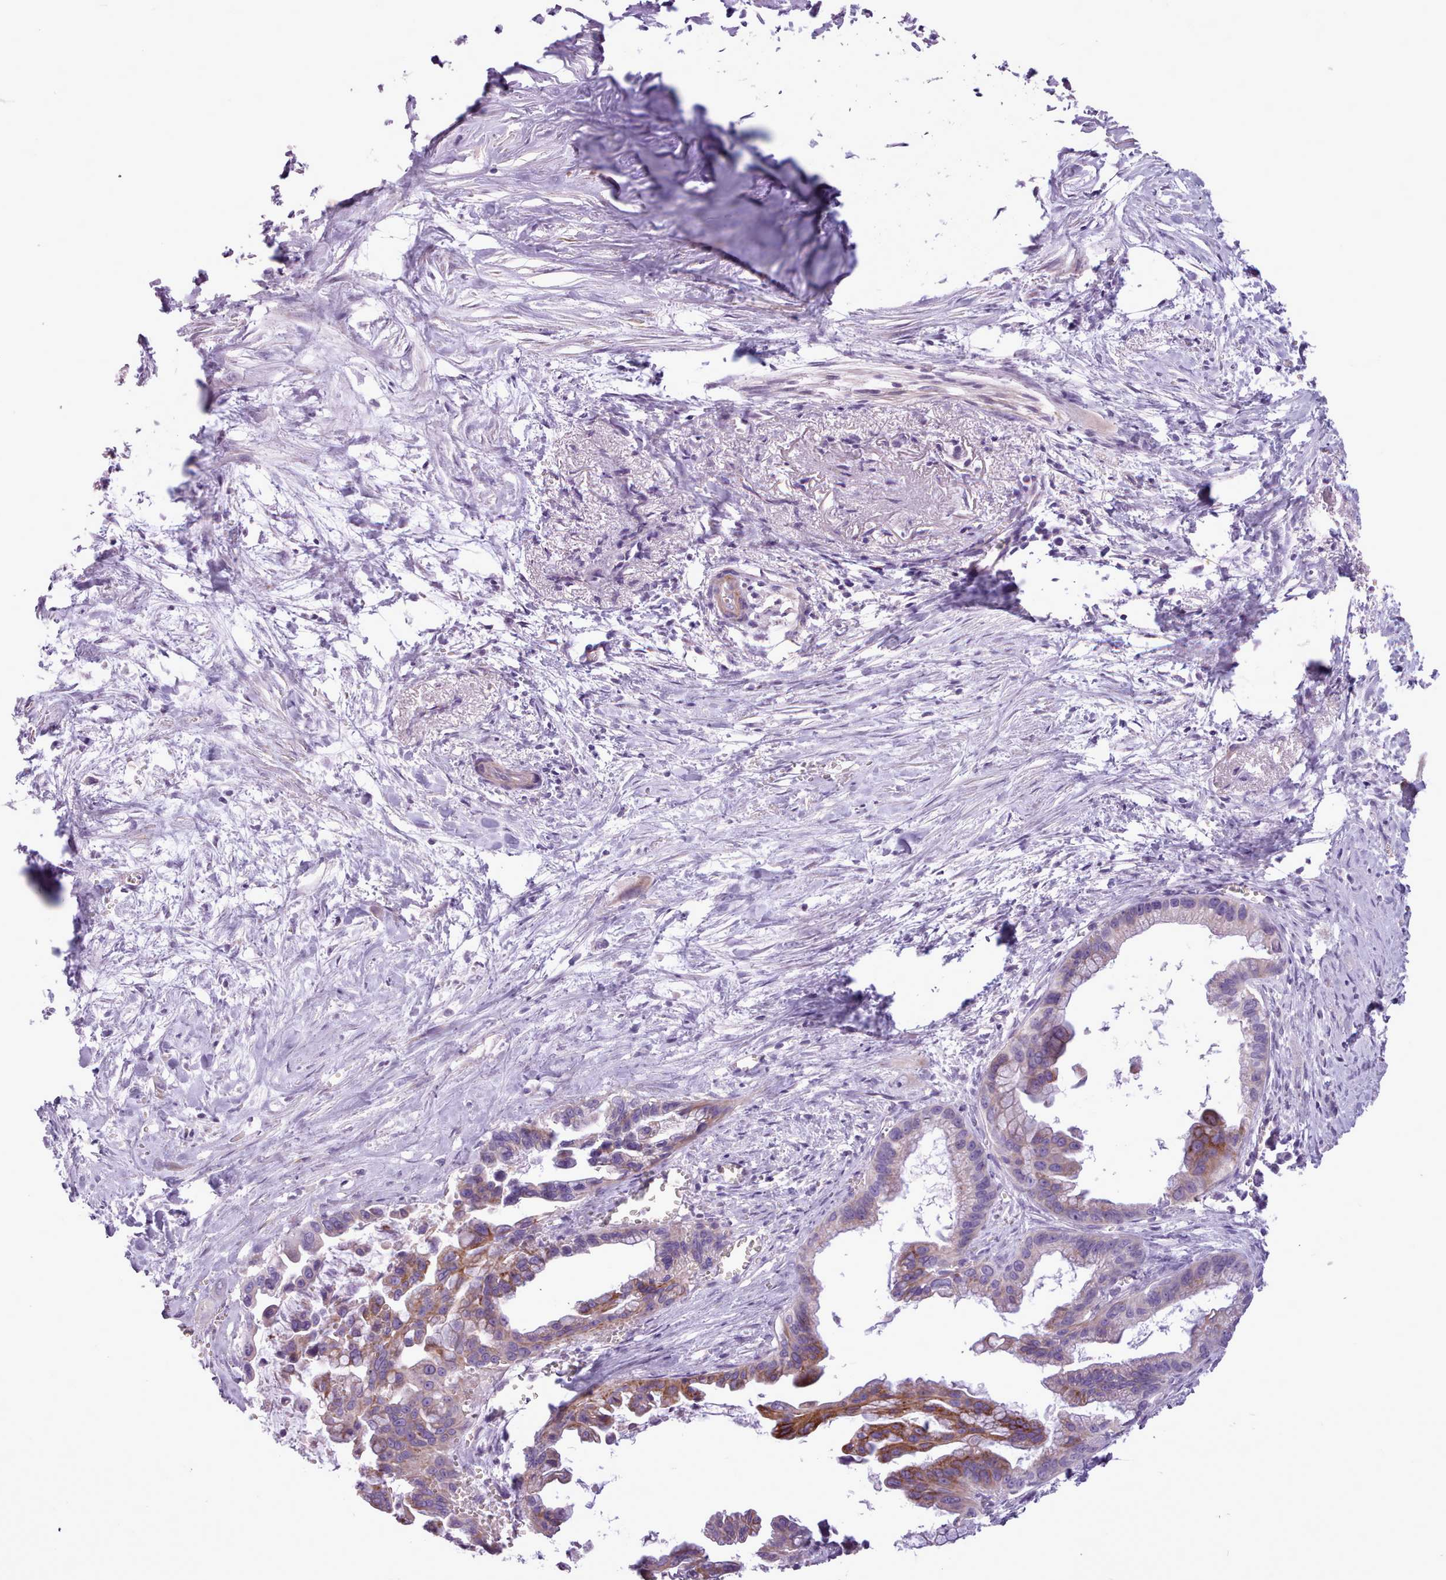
{"staining": {"intensity": "strong", "quantity": "<25%", "location": "cytoplasmic/membranous"}, "tissue": "pancreatic cancer", "cell_type": "Tumor cells", "image_type": "cancer", "snomed": [{"axis": "morphology", "description": "Adenocarcinoma, NOS"}, {"axis": "topography", "description": "Pancreas"}], "caption": "Adenocarcinoma (pancreatic) stained for a protein exhibits strong cytoplasmic/membranous positivity in tumor cells. (DAB (3,3'-diaminobenzidine) IHC with brightfield microscopy, high magnification).", "gene": "AVL9", "patient": {"sex": "male", "age": 61}}